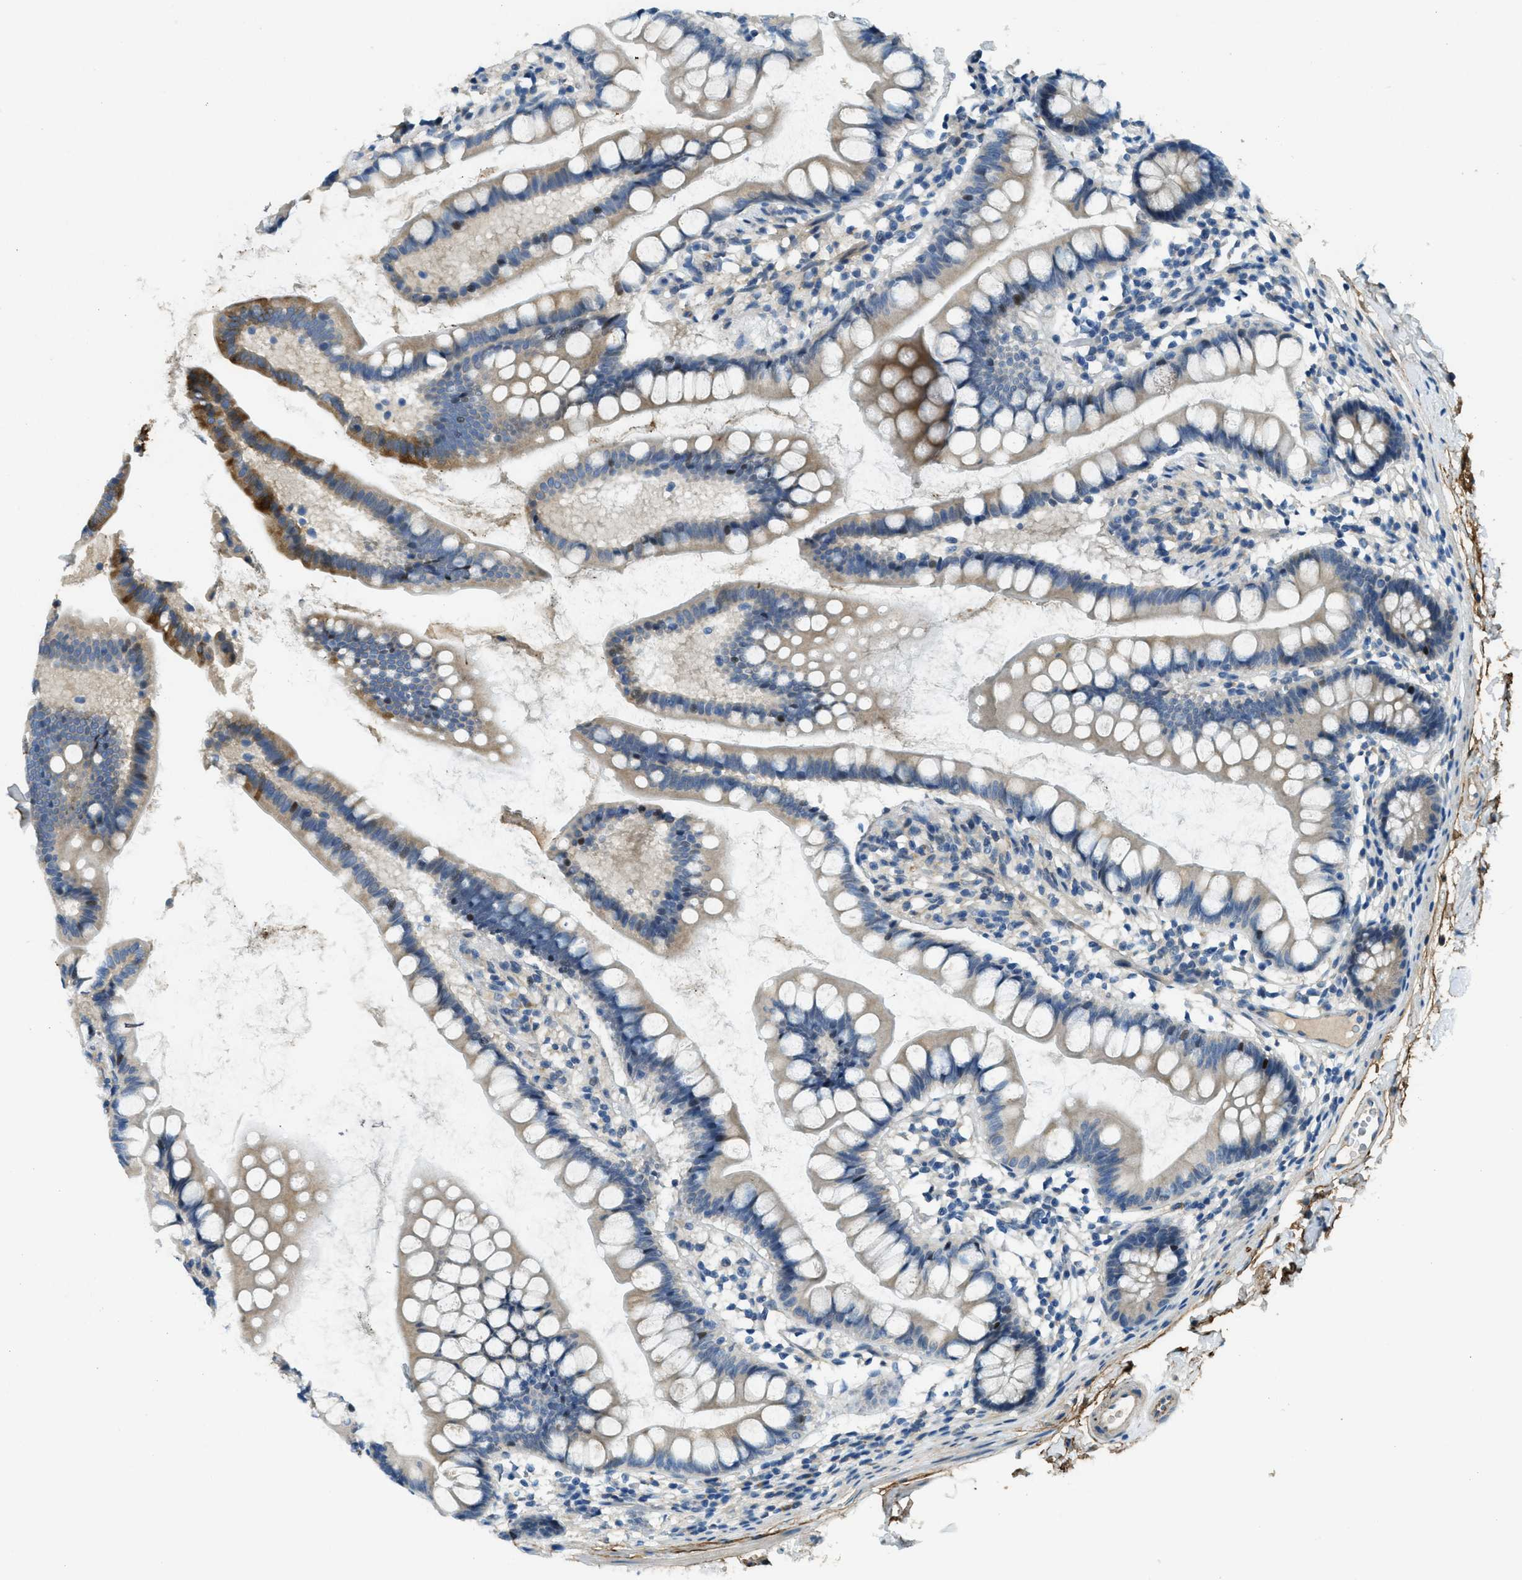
{"staining": {"intensity": "moderate", "quantity": "<25%", "location": "cytoplasmic/membranous"}, "tissue": "small intestine", "cell_type": "Glandular cells", "image_type": "normal", "snomed": [{"axis": "morphology", "description": "Normal tissue, NOS"}, {"axis": "topography", "description": "Small intestine"}], "caption": "Protein expression analysis of benign human small intestine reveals moderate cytoplasmic/membranous positivity in about <25% of glandular cells. The staining is performed using DAB brown chromogen to label protein expression. The nuclei are counter-stained blue using hematoxylin.", "gene": "SNX14", "patient": {"sex": "female", "age": 84}}